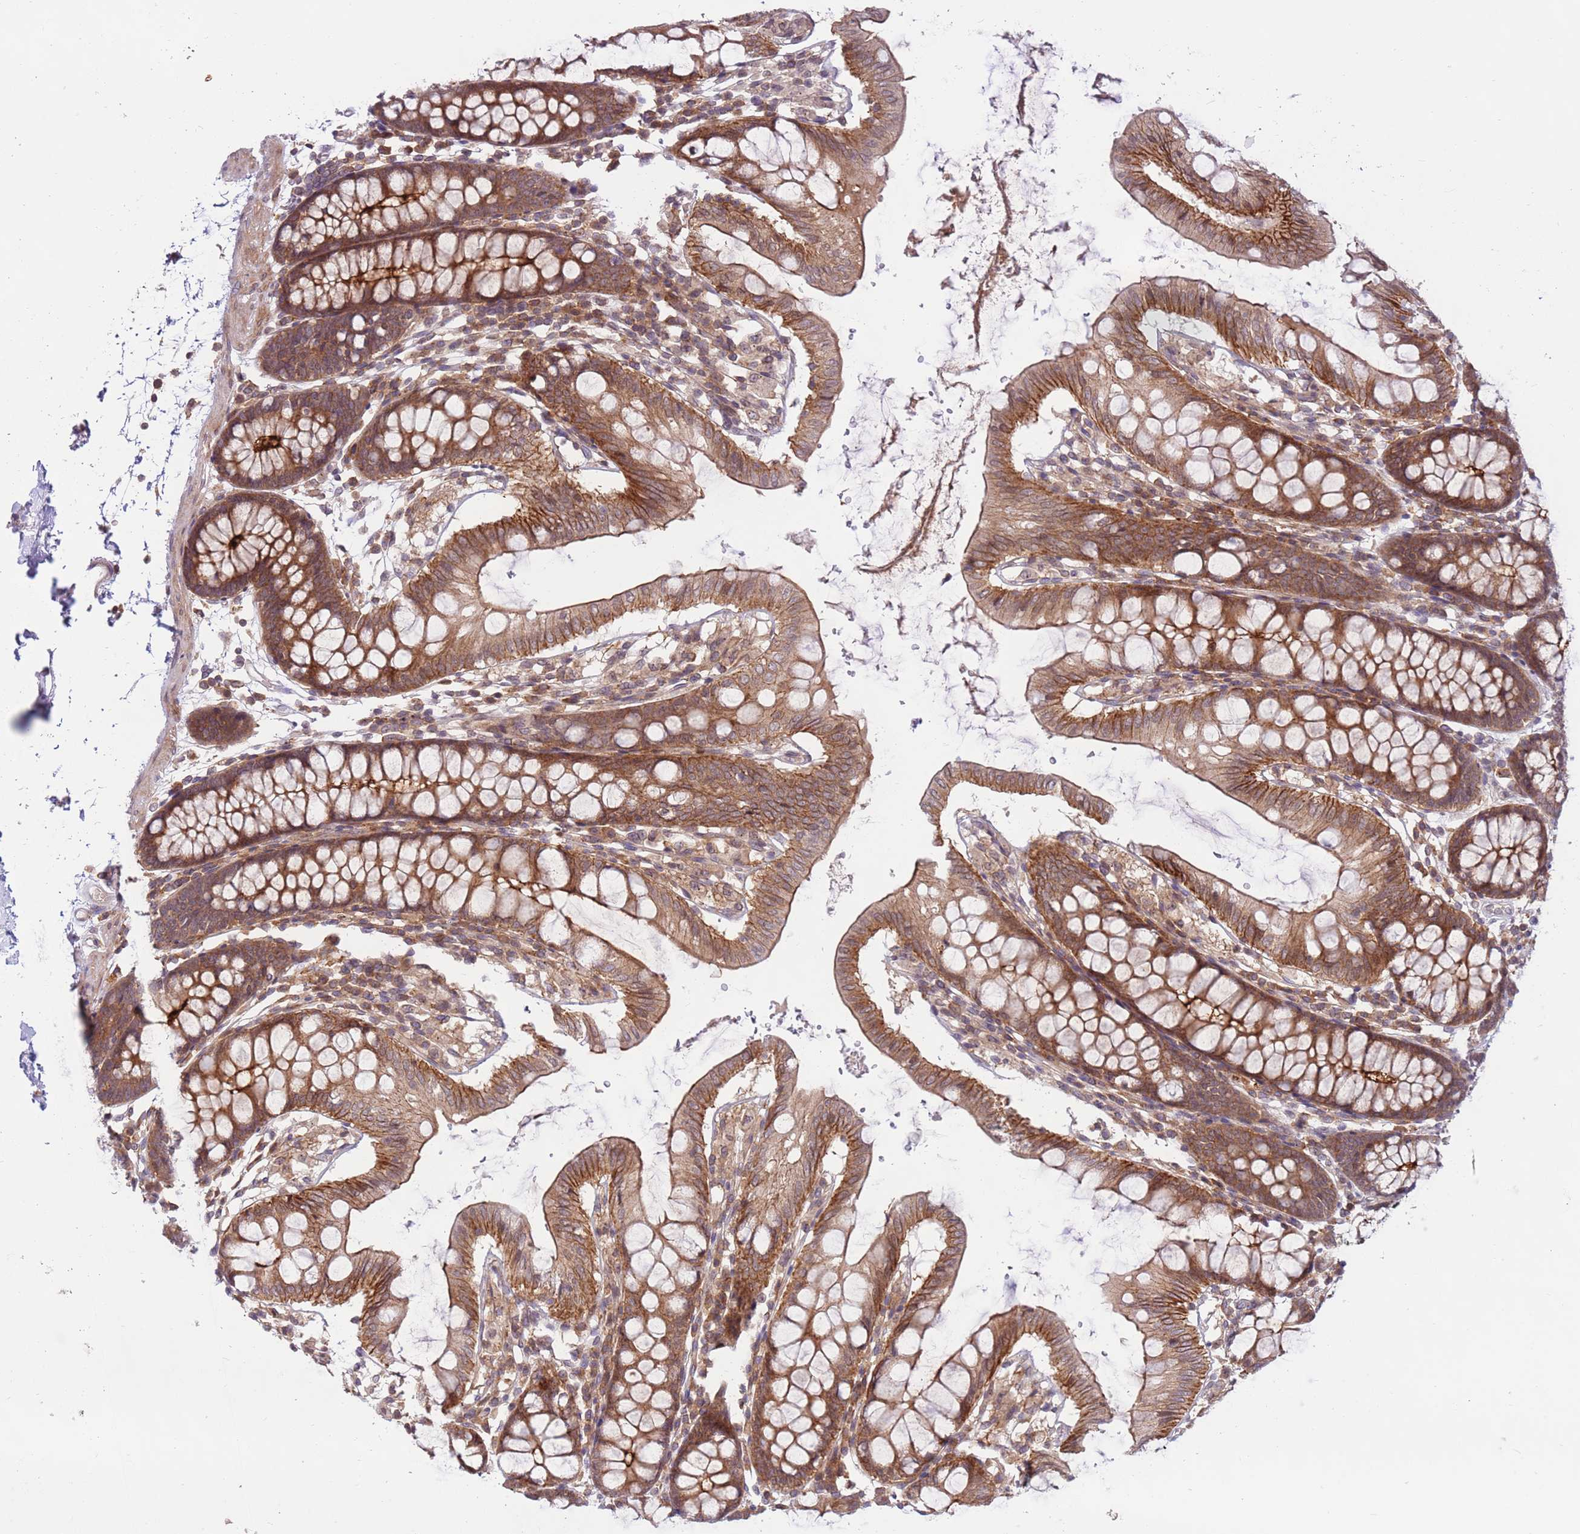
{"staining": {"intensity": "moderate", "quantity": ">75%", "location": "cytoplasmic/membranous"}, "tissue": "colon", "cell_type": "Endothelial cells", "image_type": "normal", "snomed": [{"axis": "morphology", "description": "Normal tissue, NOS"}, {"axis": "topography", "description": "Colon"}], "caption": "A histopathology image of colon stained for a protein demonstrates moderate cytoplasmic/membranous brown staining in endothelial cells. The staining was performed using DAB (3,3'-diaminobenzidine) to visualize the protein expression in brown, while the nuclei were stained in blue with hematoxylin (Magnification: 20x).", "gene": "DDX19B", "patient": {"sex": "male", "age": 75}}